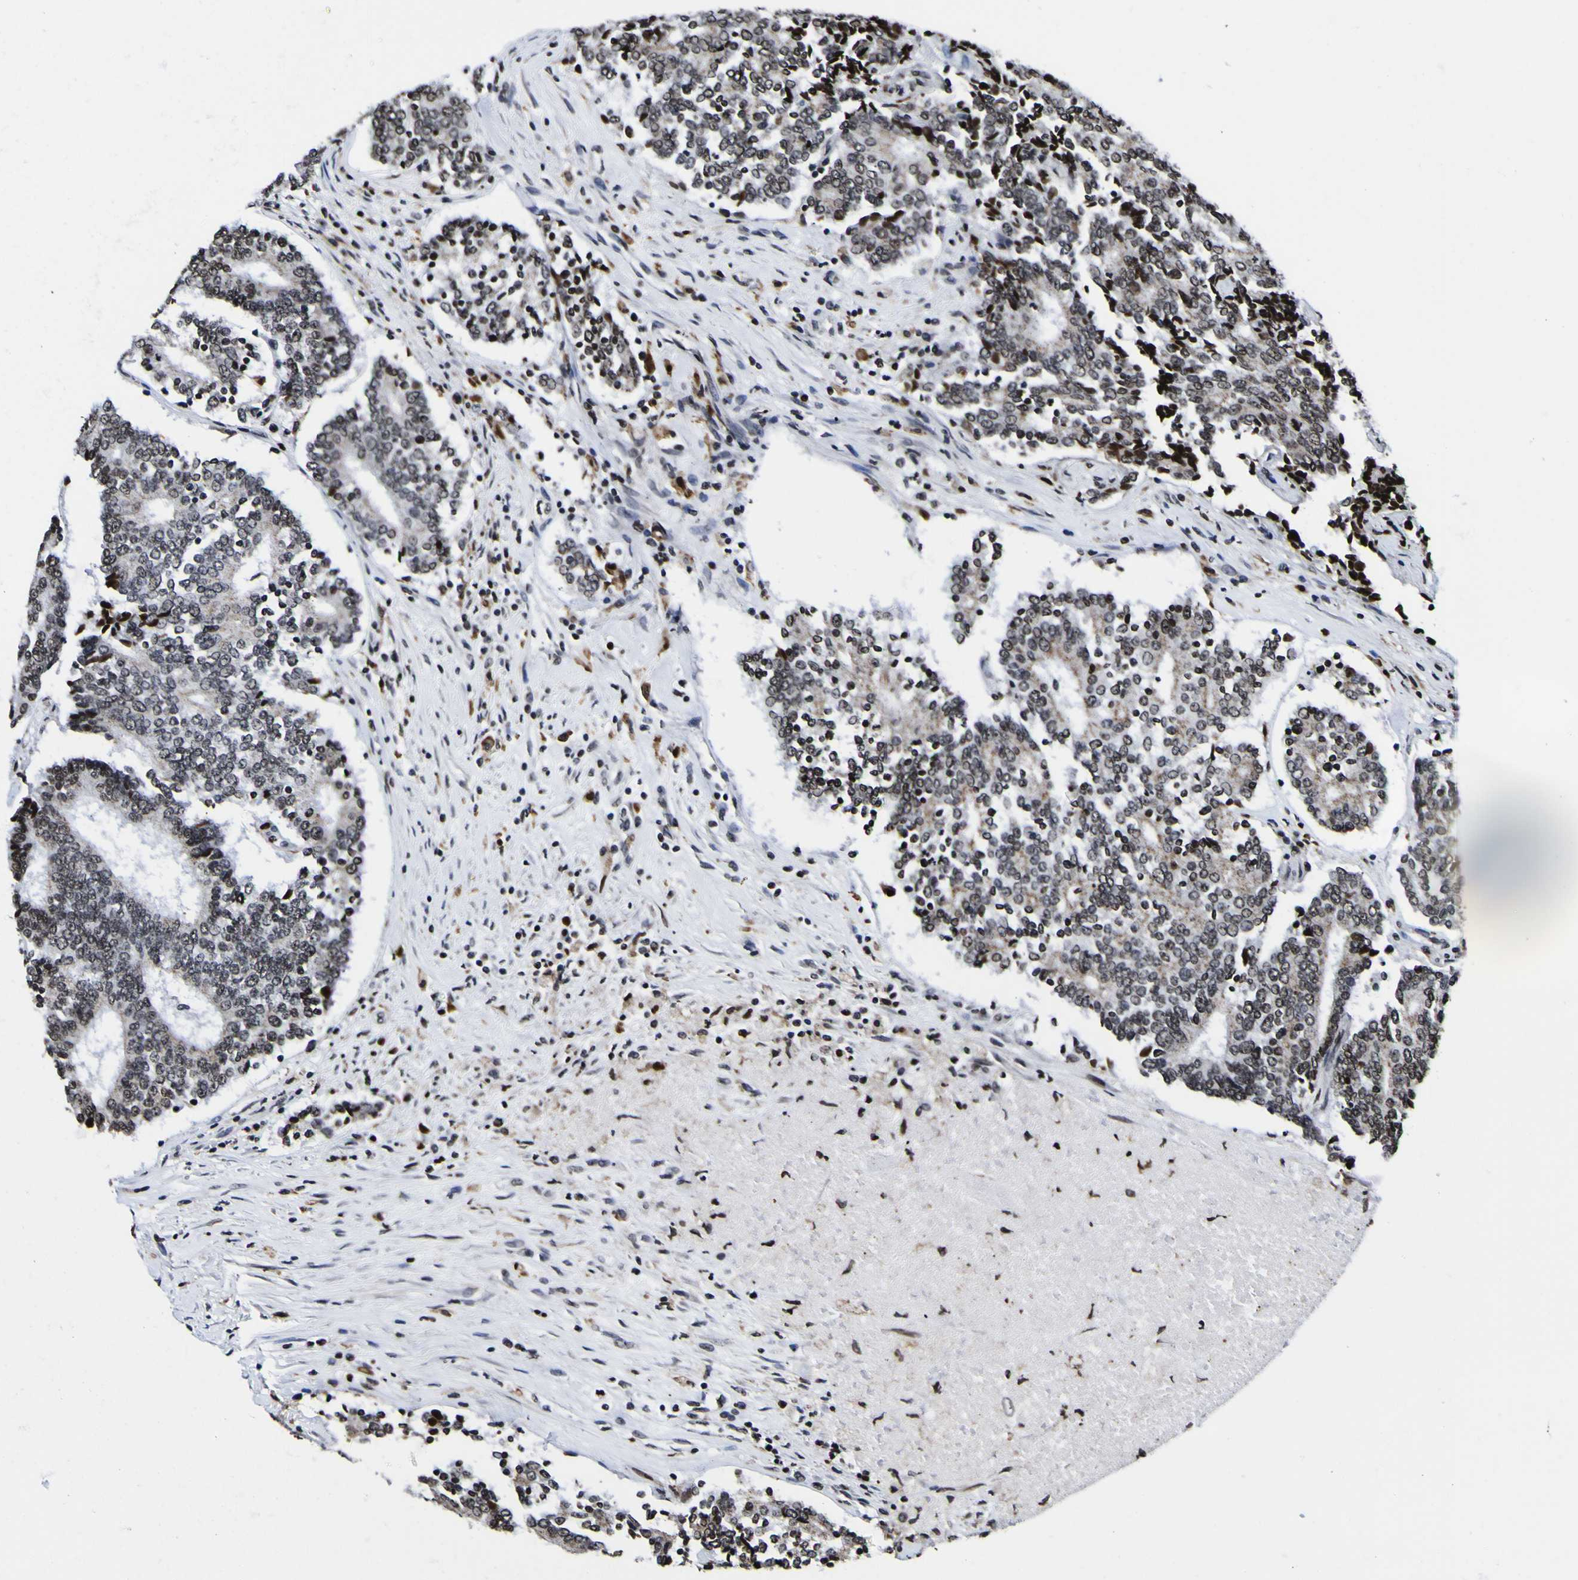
{"staining": {"intensity": "strong", "quantity": "<25%", "location": "nuclear"}, "tissue": "prostate cancer", "cell_type": "Tumor cells", "image_type": "cancer", "snomed": [{"axis": "morphology", "description": "Normal tissue, NOS"}, {"axis": "morphology", "description": "Adenocarcinoma, High grade"}, {"axis": "topography", "description": "Prostate"}, {"axis": "topography", "description": "Seminal veicle"}], "caption": "About <25% of tumor cells in prostate cancer reveal strong nuclear protein staining as visualized by brown immunohistochemical staining.", "gene": "PIAS1", "patient": {"sex": "male", "age": 55}}